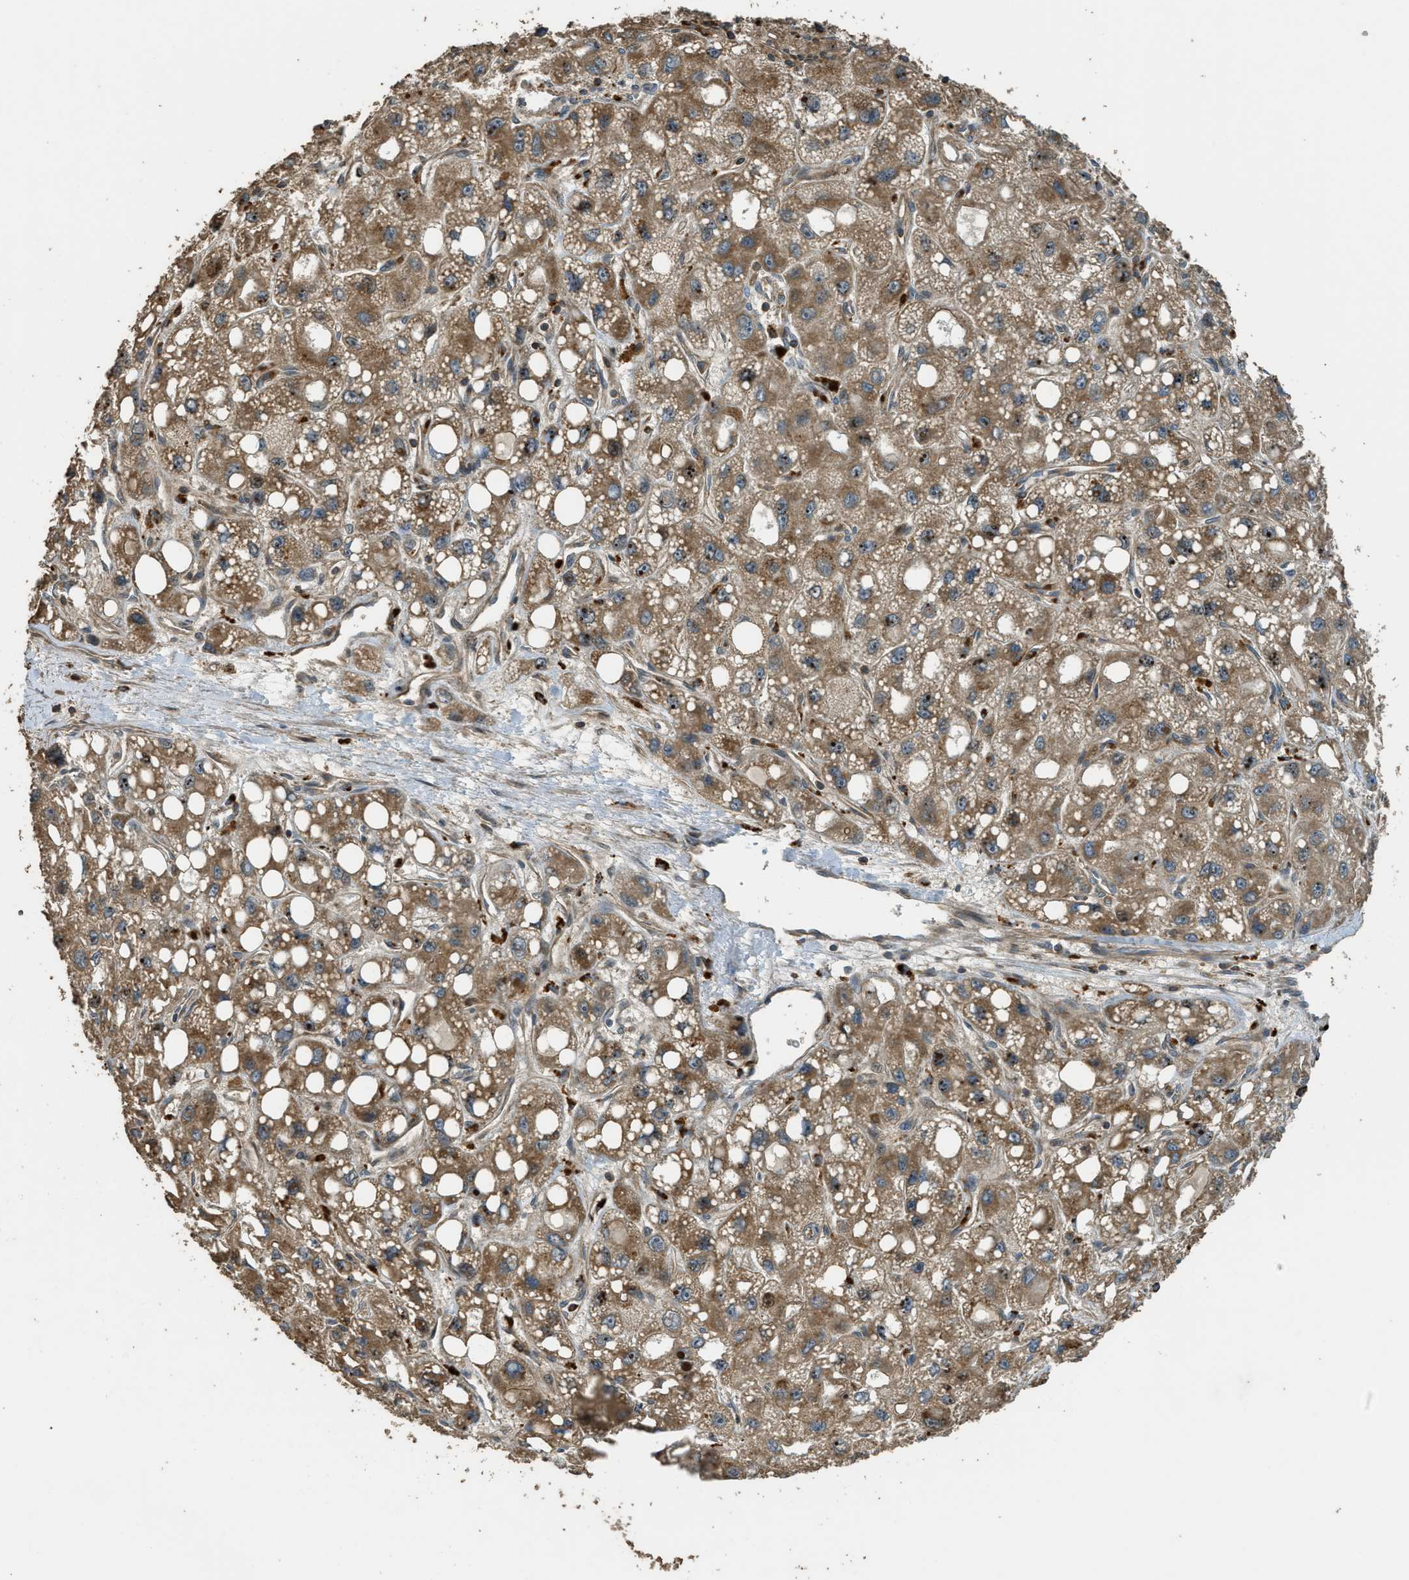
{"staining": {"intensity": "moderate", "quantity": ">75%", "location": "cytoplasmic/membranous"}, "tissue": "liver cancer", "cell_type": "Tumor cells", "image_type": "cancer", "snomed": [{"axis": "morphology", "description": "Carcinoma, Hepatocellular, NOS"}, {"axis": "topography", "description": "Liver"}], "caption": "Hepatocellular carcinoma (liver) stained with DAB immunohistochemistry (IHC) demonstrates medium levels of moderate cytoplasmic/membranous staining in about >75% of tumor cells.", "gene": "PPP6R3", "patient": {"sex": "male", "age": 55}}